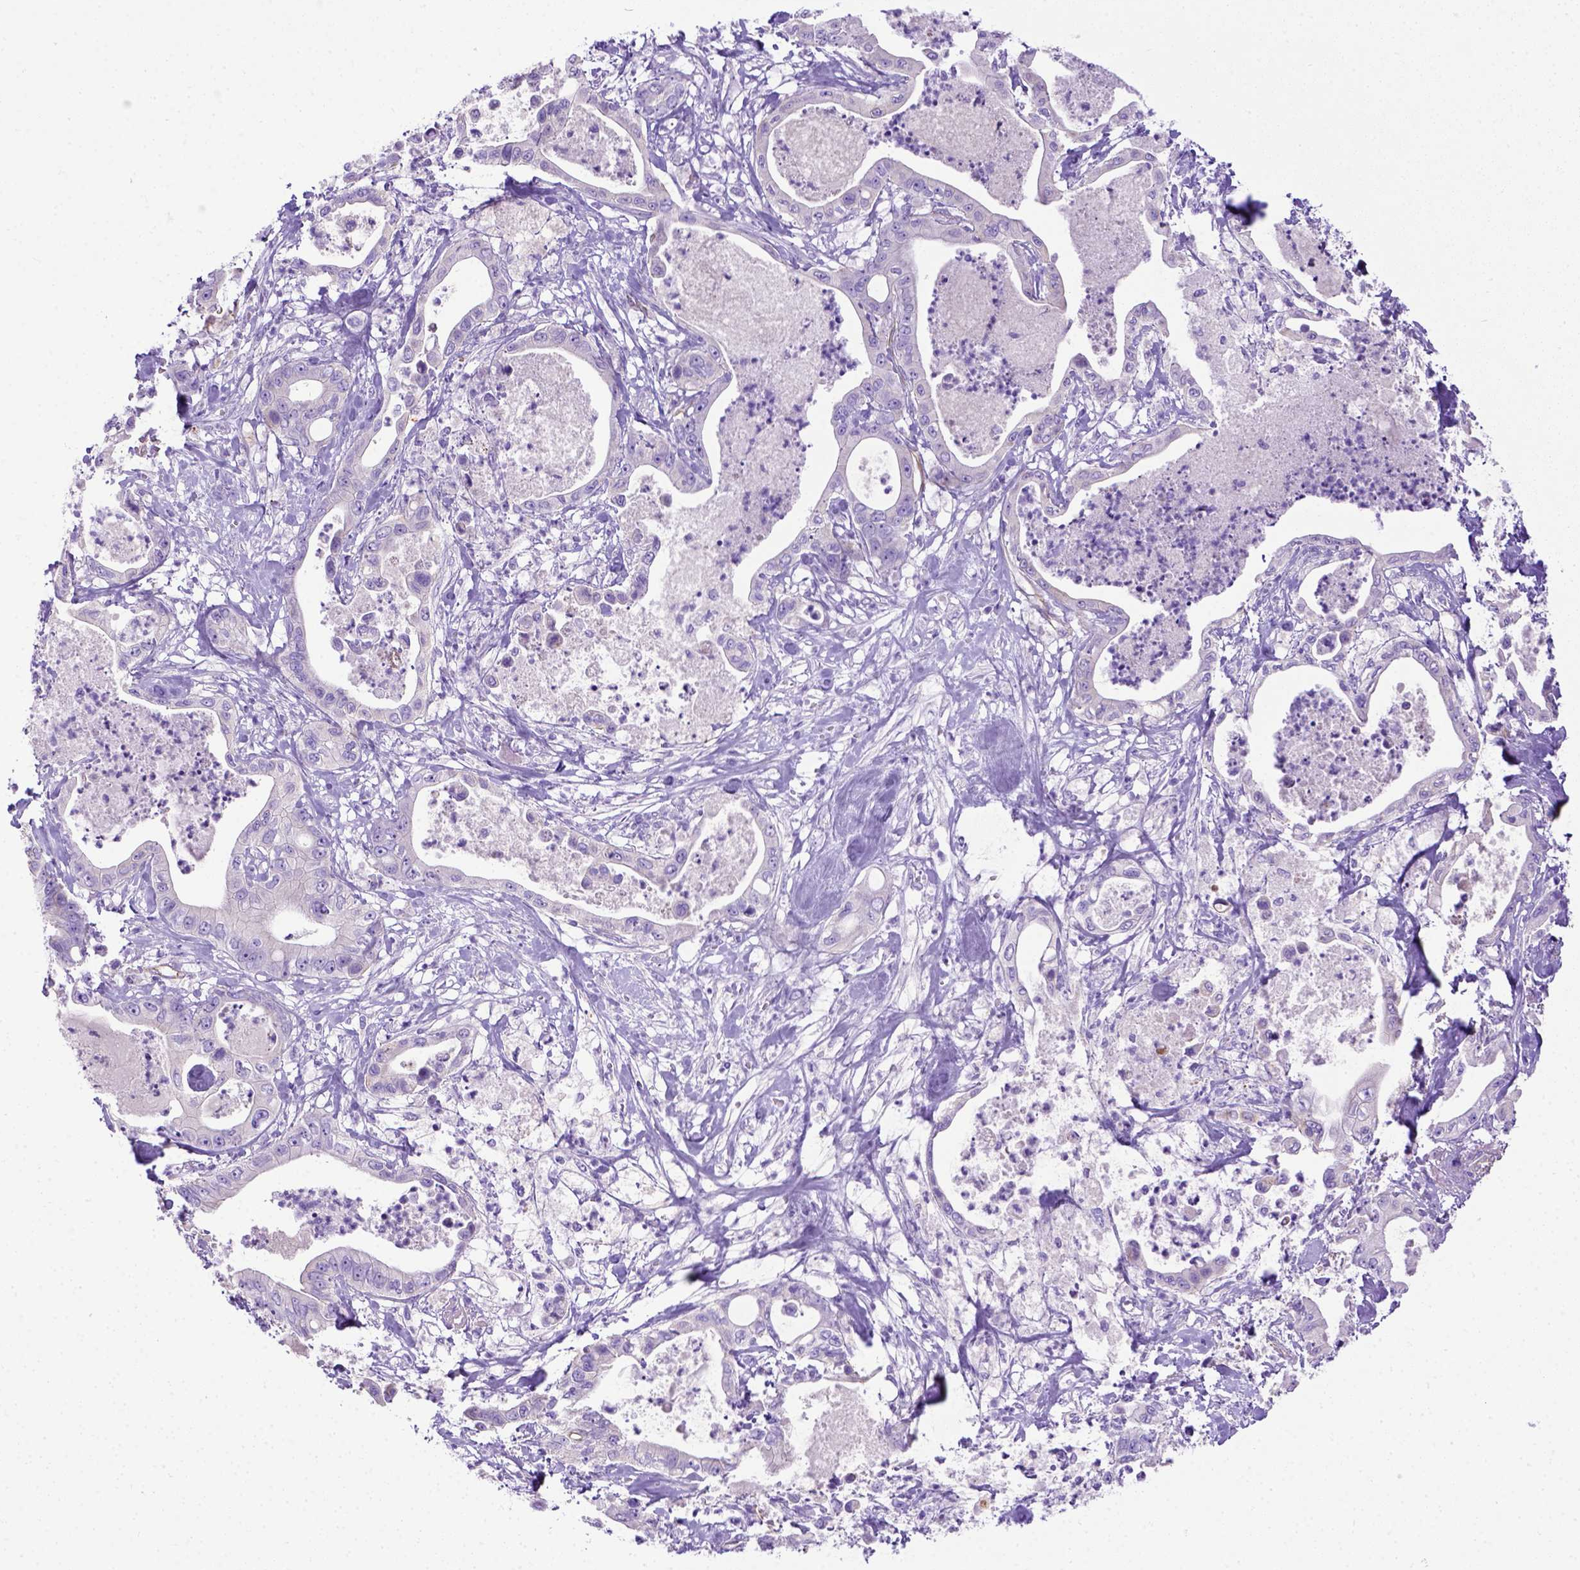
{"staining": {"intensity": "negative", "quantity": "none", "location": "none"}, "tissue": "pancreatic cancer", "cell_type": "Tumor cells", "image_type": "cancer", "snomed": [{"axis": "morphology", "description": "Adenocarcinoma, NOS"}, {"axis": "topography", "description": "Pancreas"}], "caption": "Protein analysis of adenocarcinoma (pancreatic) displays no significant positivity in tumor cells. (DAB immunohistochemistry with hematoxylin counter stain).", "gene": "LRRC18", "patient": {"sex": "male", "age": 71}}